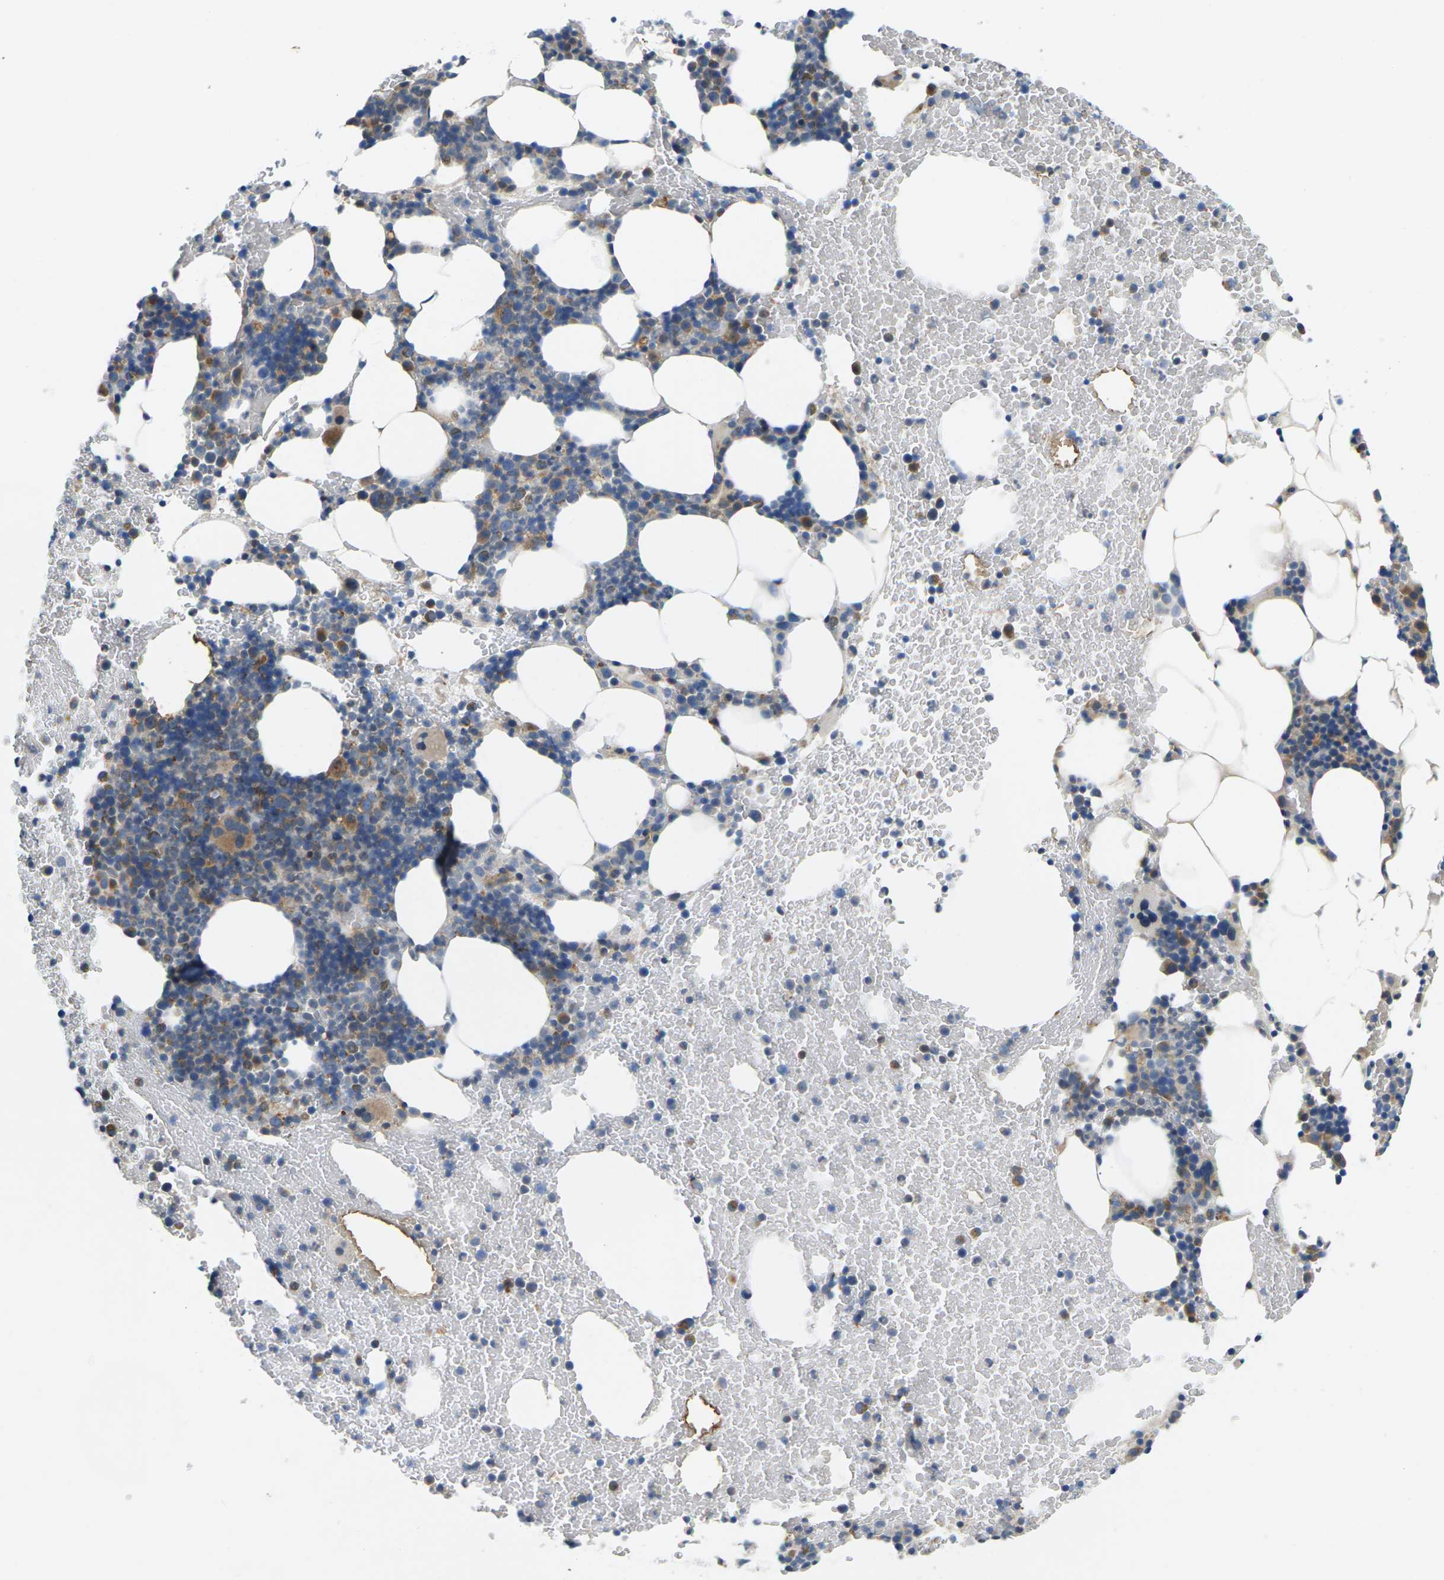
{"staining": {"intensity": "moderate", "quantity": "25%-75%", "location": "cytoplasmic/membranous"}, "tissue": "bone marrow", "cell_type": "Hematopoietic cells", "image_type": "normal", "snomed": [{"axis": "morphology", "description": "Normal tissue, NOS"}, {"axis": "morphology", "description": "Inflammation, NOS"}, {"axis": "topography", "description": "Bone marrow"}], "caption": "Protein staining of benign bone marrow reveals moderate cytoplasmic/membranous expression in approximately 25%-75% of hematopoietic cells.", "gene": "SCNN1A", "patient": {"sex": "female", "age": 70}}